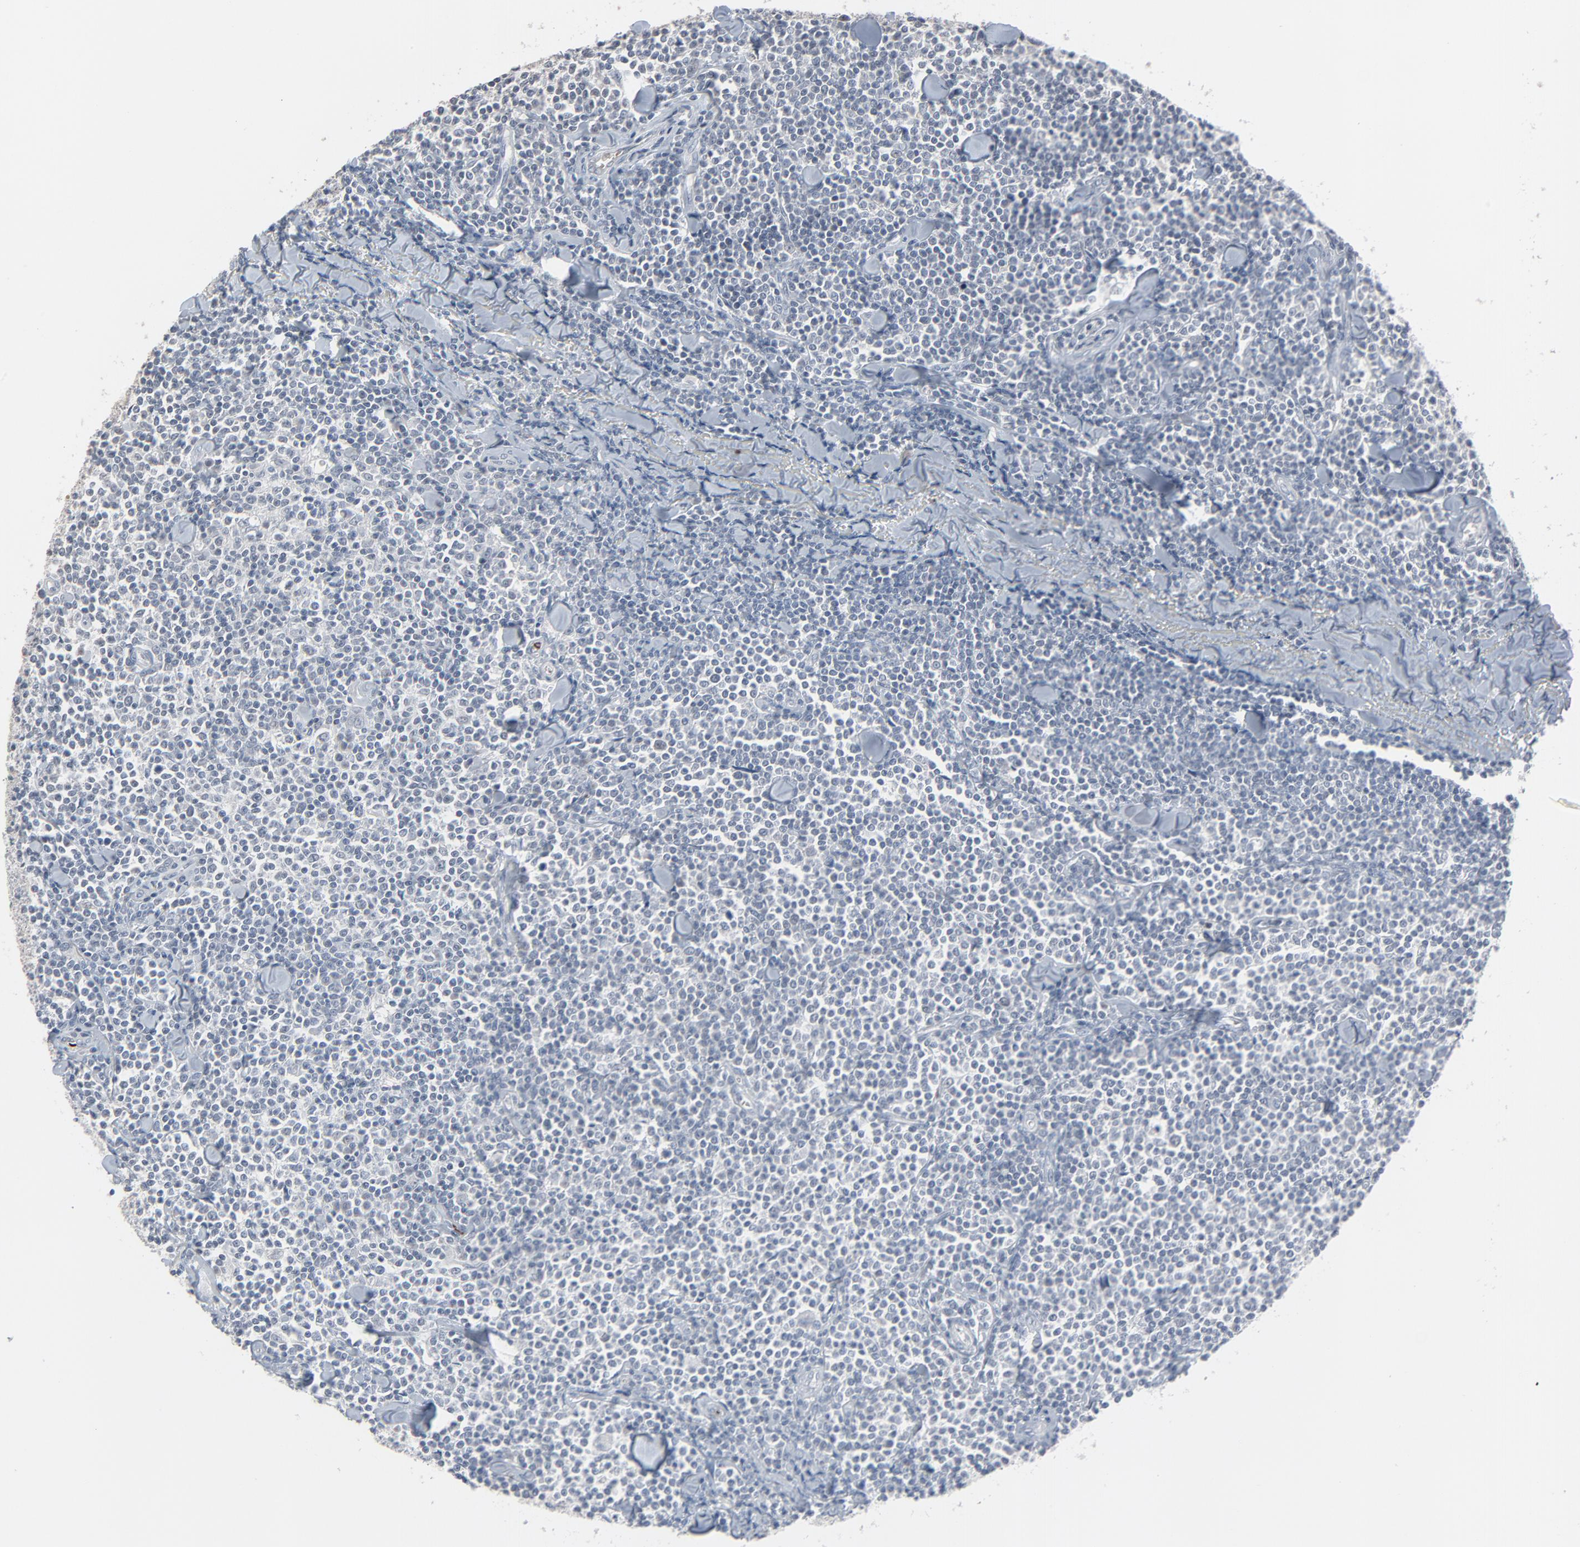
{"staining": {"intensity": "negative", "quantity": "none", "location": "none"}, "tissue": "lymphoma", "cell_type": "Tumor cells", "image_type": "cancer", "snomed": [{"axis": "morphology", "description": "Malignant lymphoma, non-Hodgkin's type, Low grade"}, {"axis": "topography", "description": "Soft tissue"}], "caption": "Immunohistochemistry (IHC) histopathology image of lymphoma stained for a protein (brown), which shows no staining in tumor cells.", "gene": "SAGE1", "patient": {"sex": "male", "age": 92}}